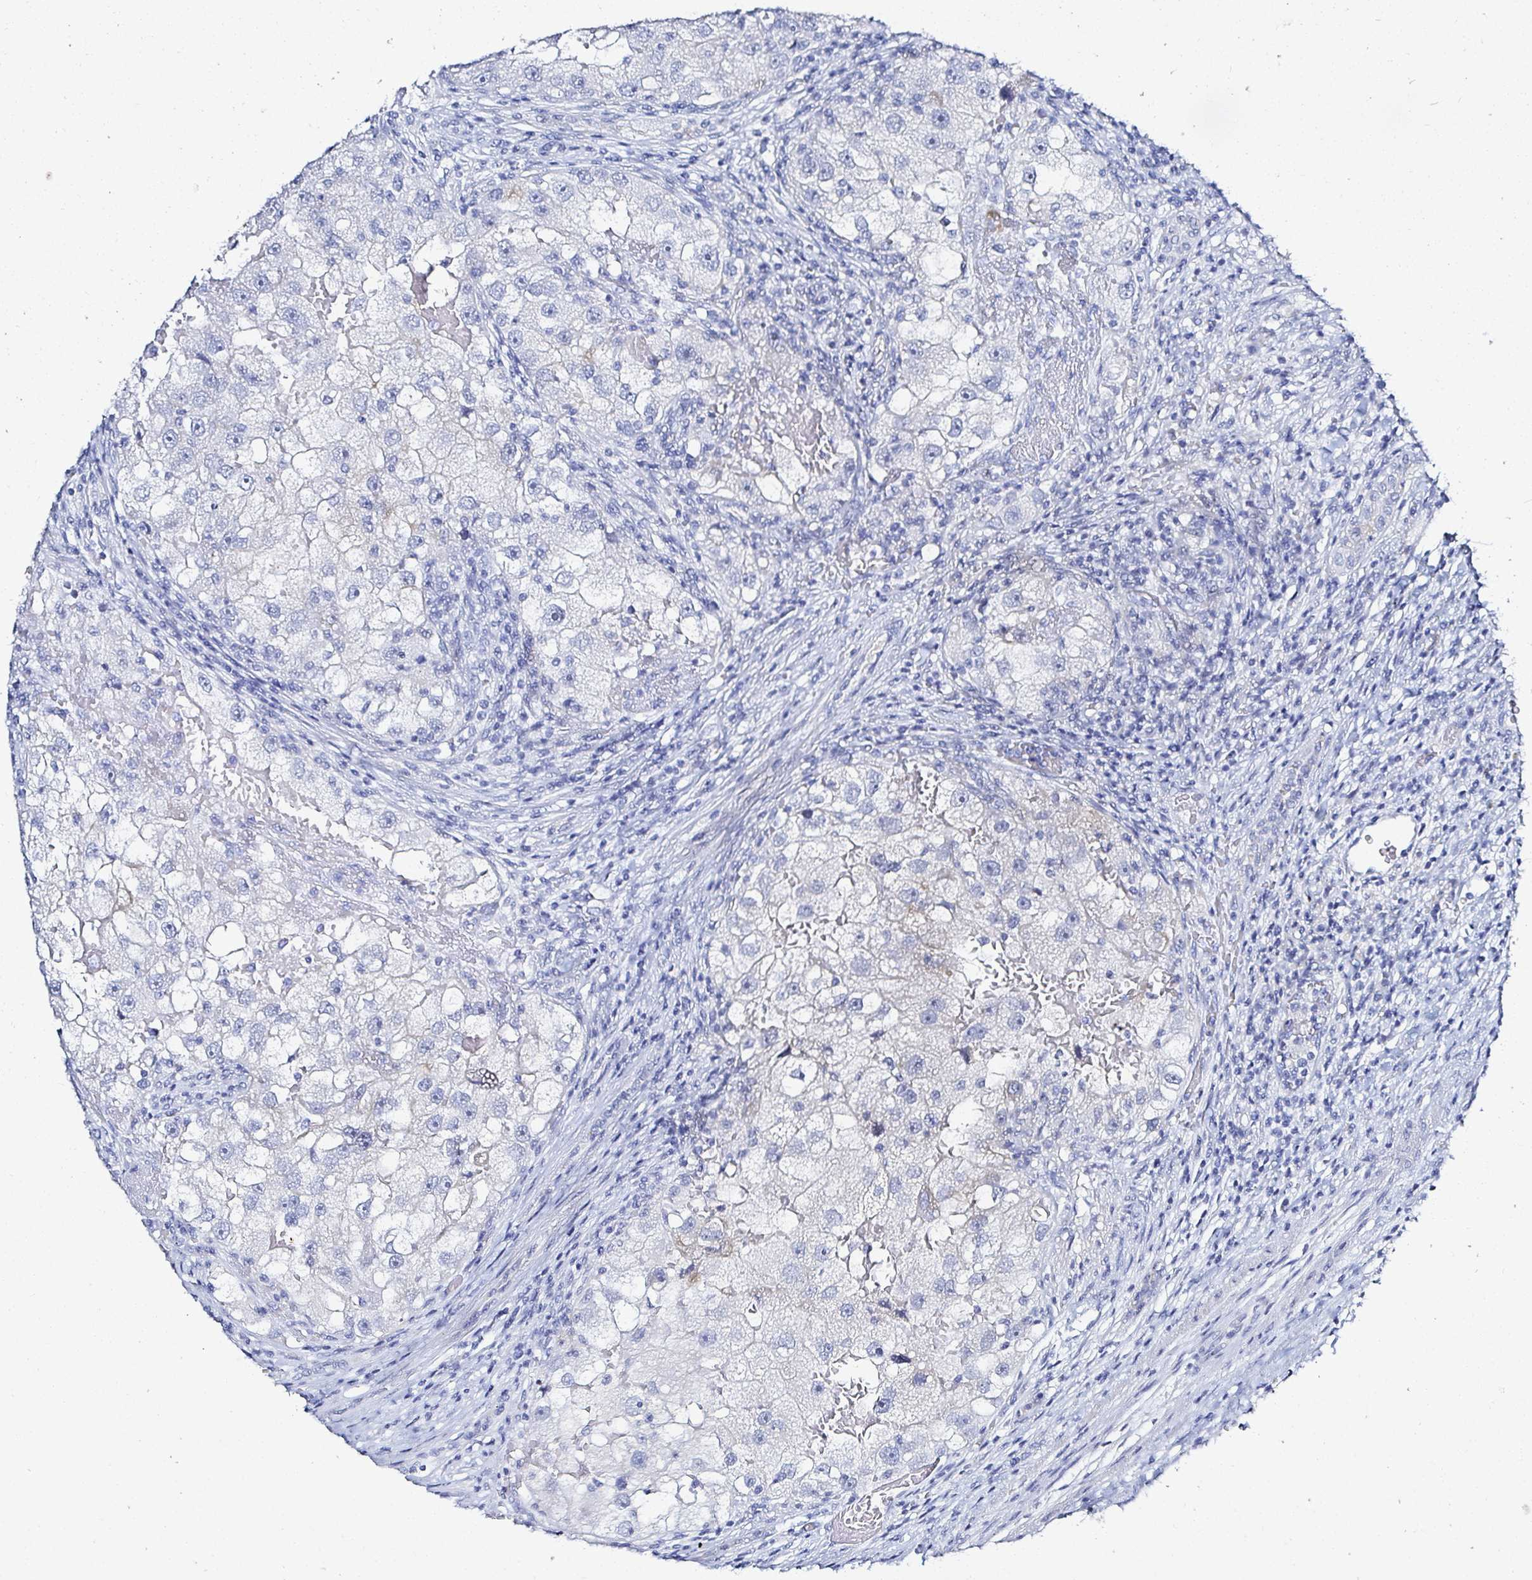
{"staining": {"intensity": "negative", "quantity": "none", "location": "none"}, "tissue": "renal cancer", "cell_type": "Tumor cells", "image_type": "cancer", "snomed": [{"axis": "morphology", "description": "Adenocarcinoma, NOS"}, {"axis": "topography", "description": "Kidney"}], "caption": "IHC image of human adenocarcinoma (renal) stained for a protein (brown), which shows no expression in tumor cells.", "gene": "OR10K1", "patient": {"sex": "male", "age": 63}}